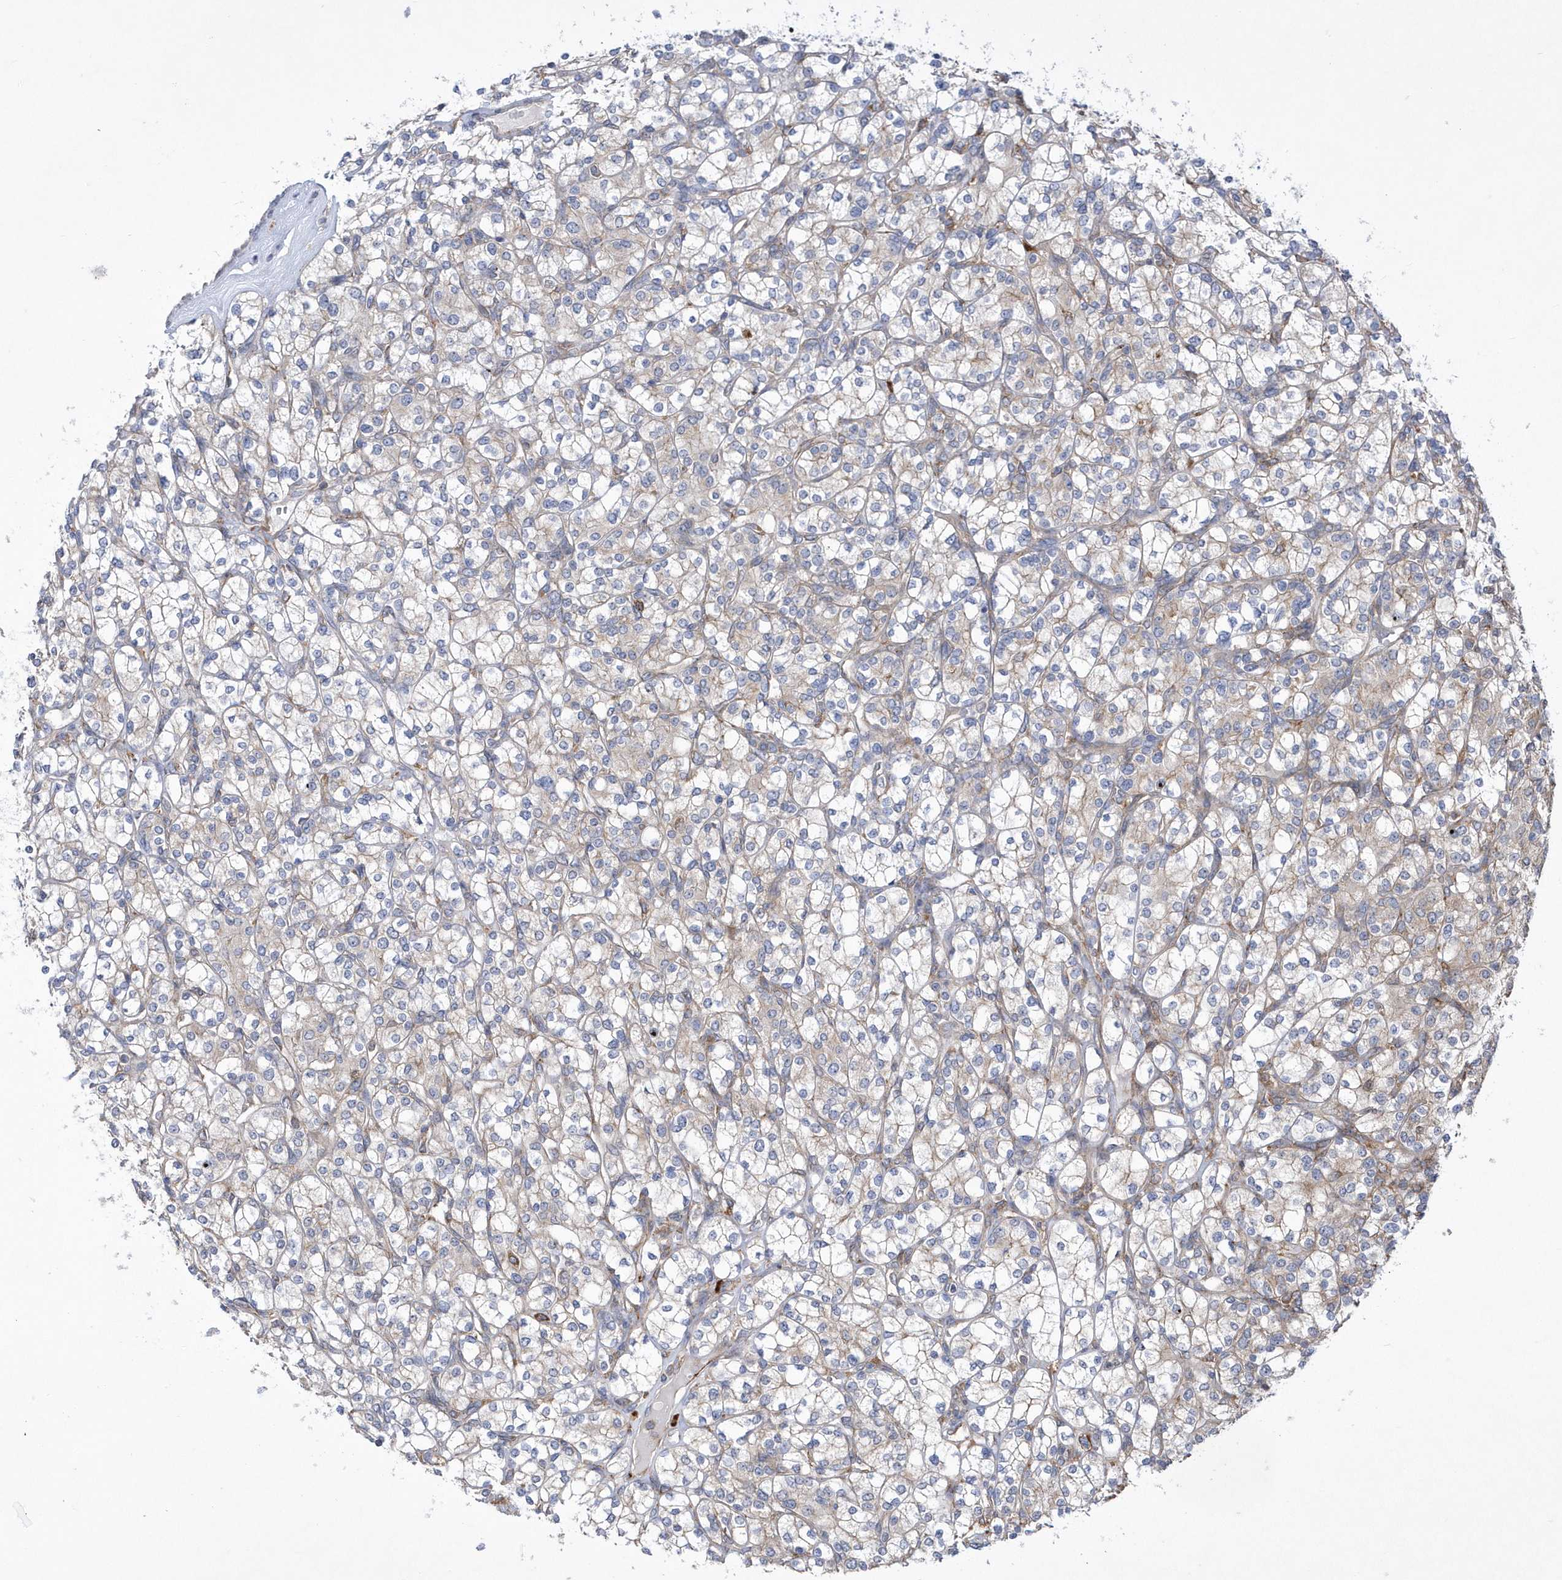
{"staining": {"intensity": "weak", "quantity": "<25%", "location": "cytoplasmic/membranous"}, "tissue": "renal cancer", "cell_type": "Tumor cells", "image_type": "cancer", "snomed": [{"axis": "morphology", "description": "Adenocarcinoma, NOS"}, {"axis": "topography", "description": "Kidney"}], "caption": "This is an immunohistochemistry (IHC) histopathology image of human renal cancer (adenocarcinoma). There is no expression in tumor cells.", "gene": "MED31", "patient": {"sex": "male", "age": 77}}